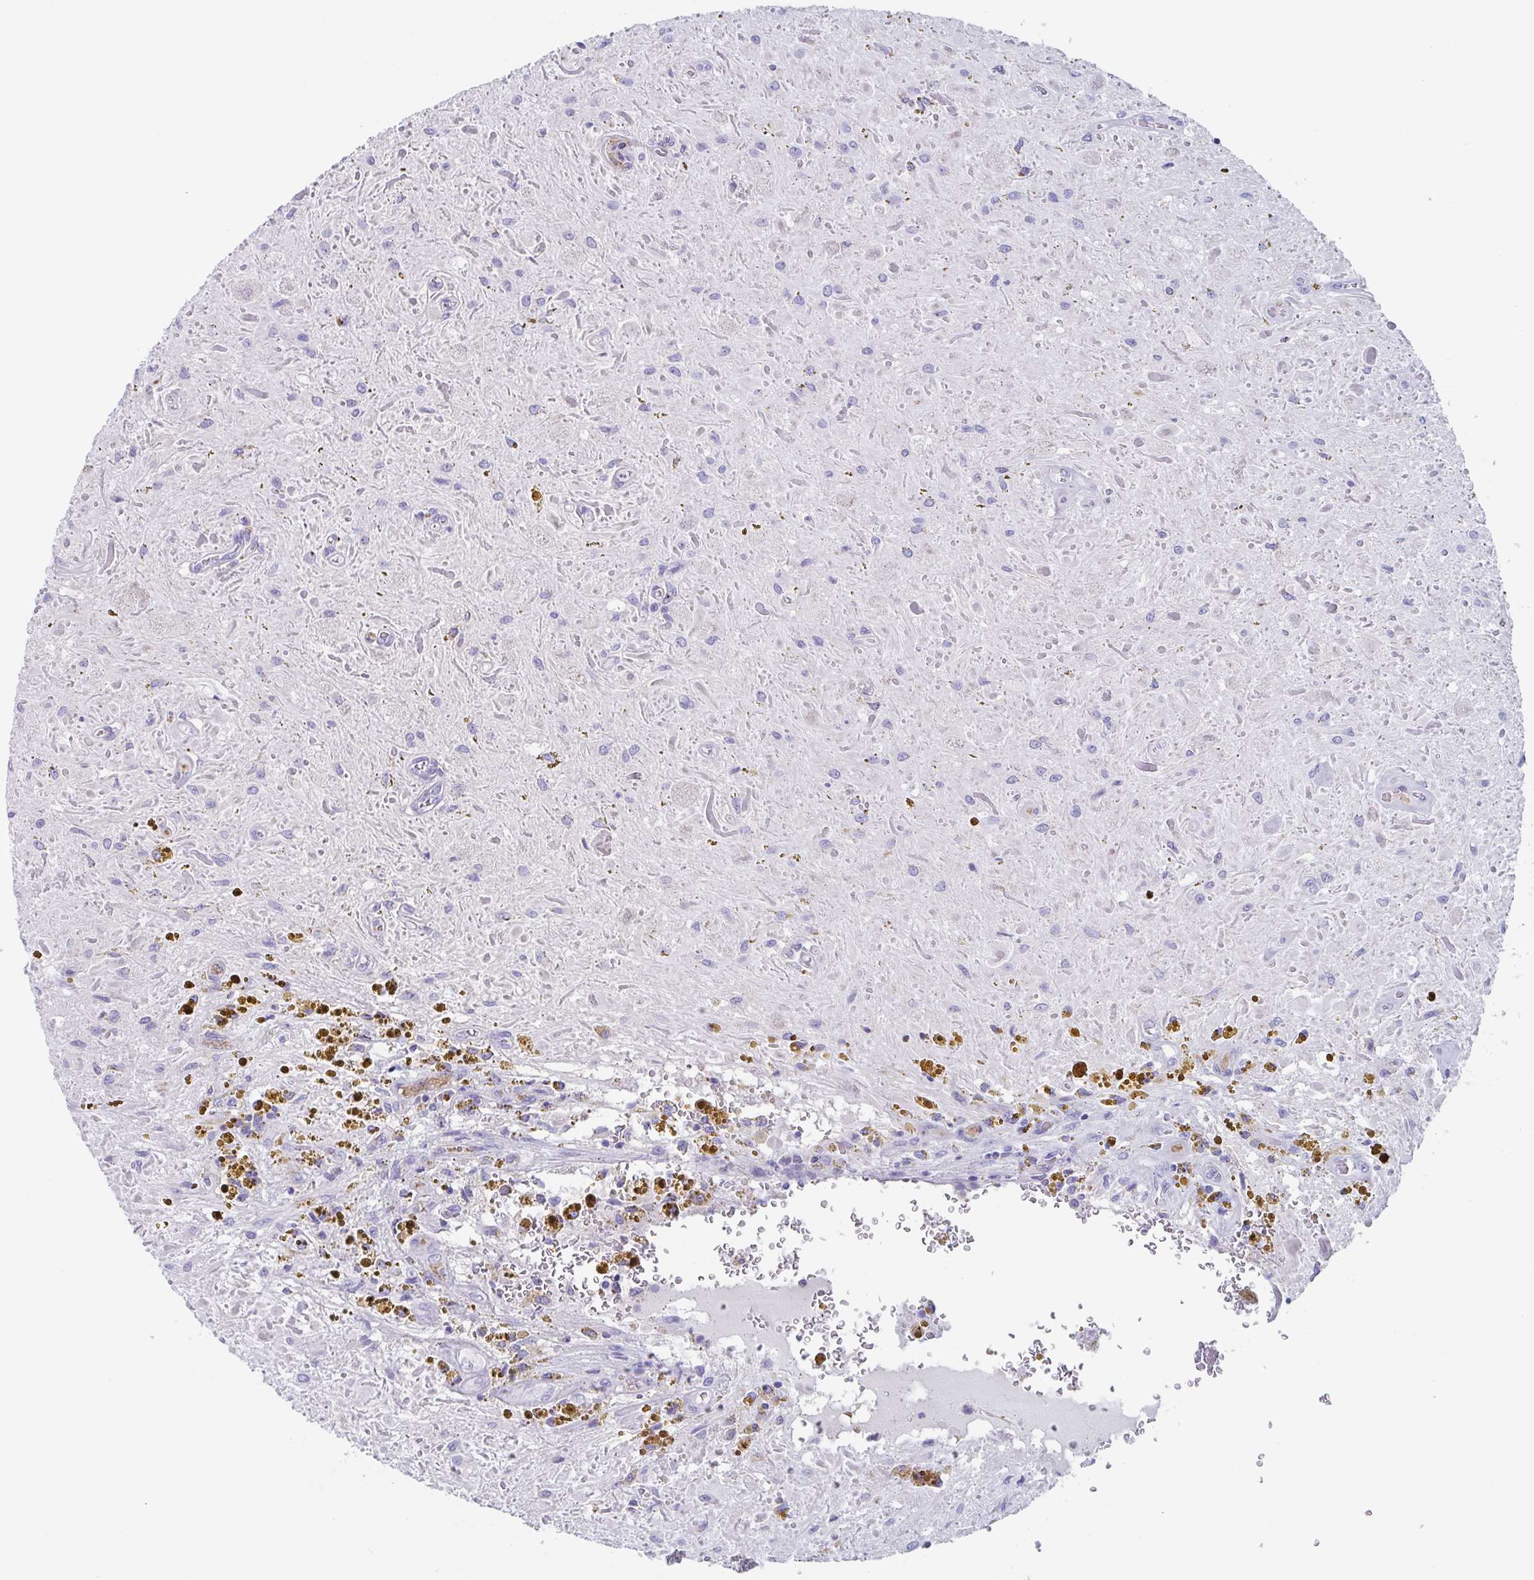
{"staining": {"intensity": "negative", "quantity": "none", "location": "none"}, "tissue": "glioma", "cell_type": "Tumor cells", "image_type": "cancer", "snomed": [{"axis": "morphology", "description": "Glioma, malignant, Low grade"}, {"axis": "topography", "description": "Cerebellum"}], "caption": "Tumor cells show no significant staining in low-grade glioma (malignant).", "gene": "LYRM2", "patient": {"sex": "female", "age": 14}}